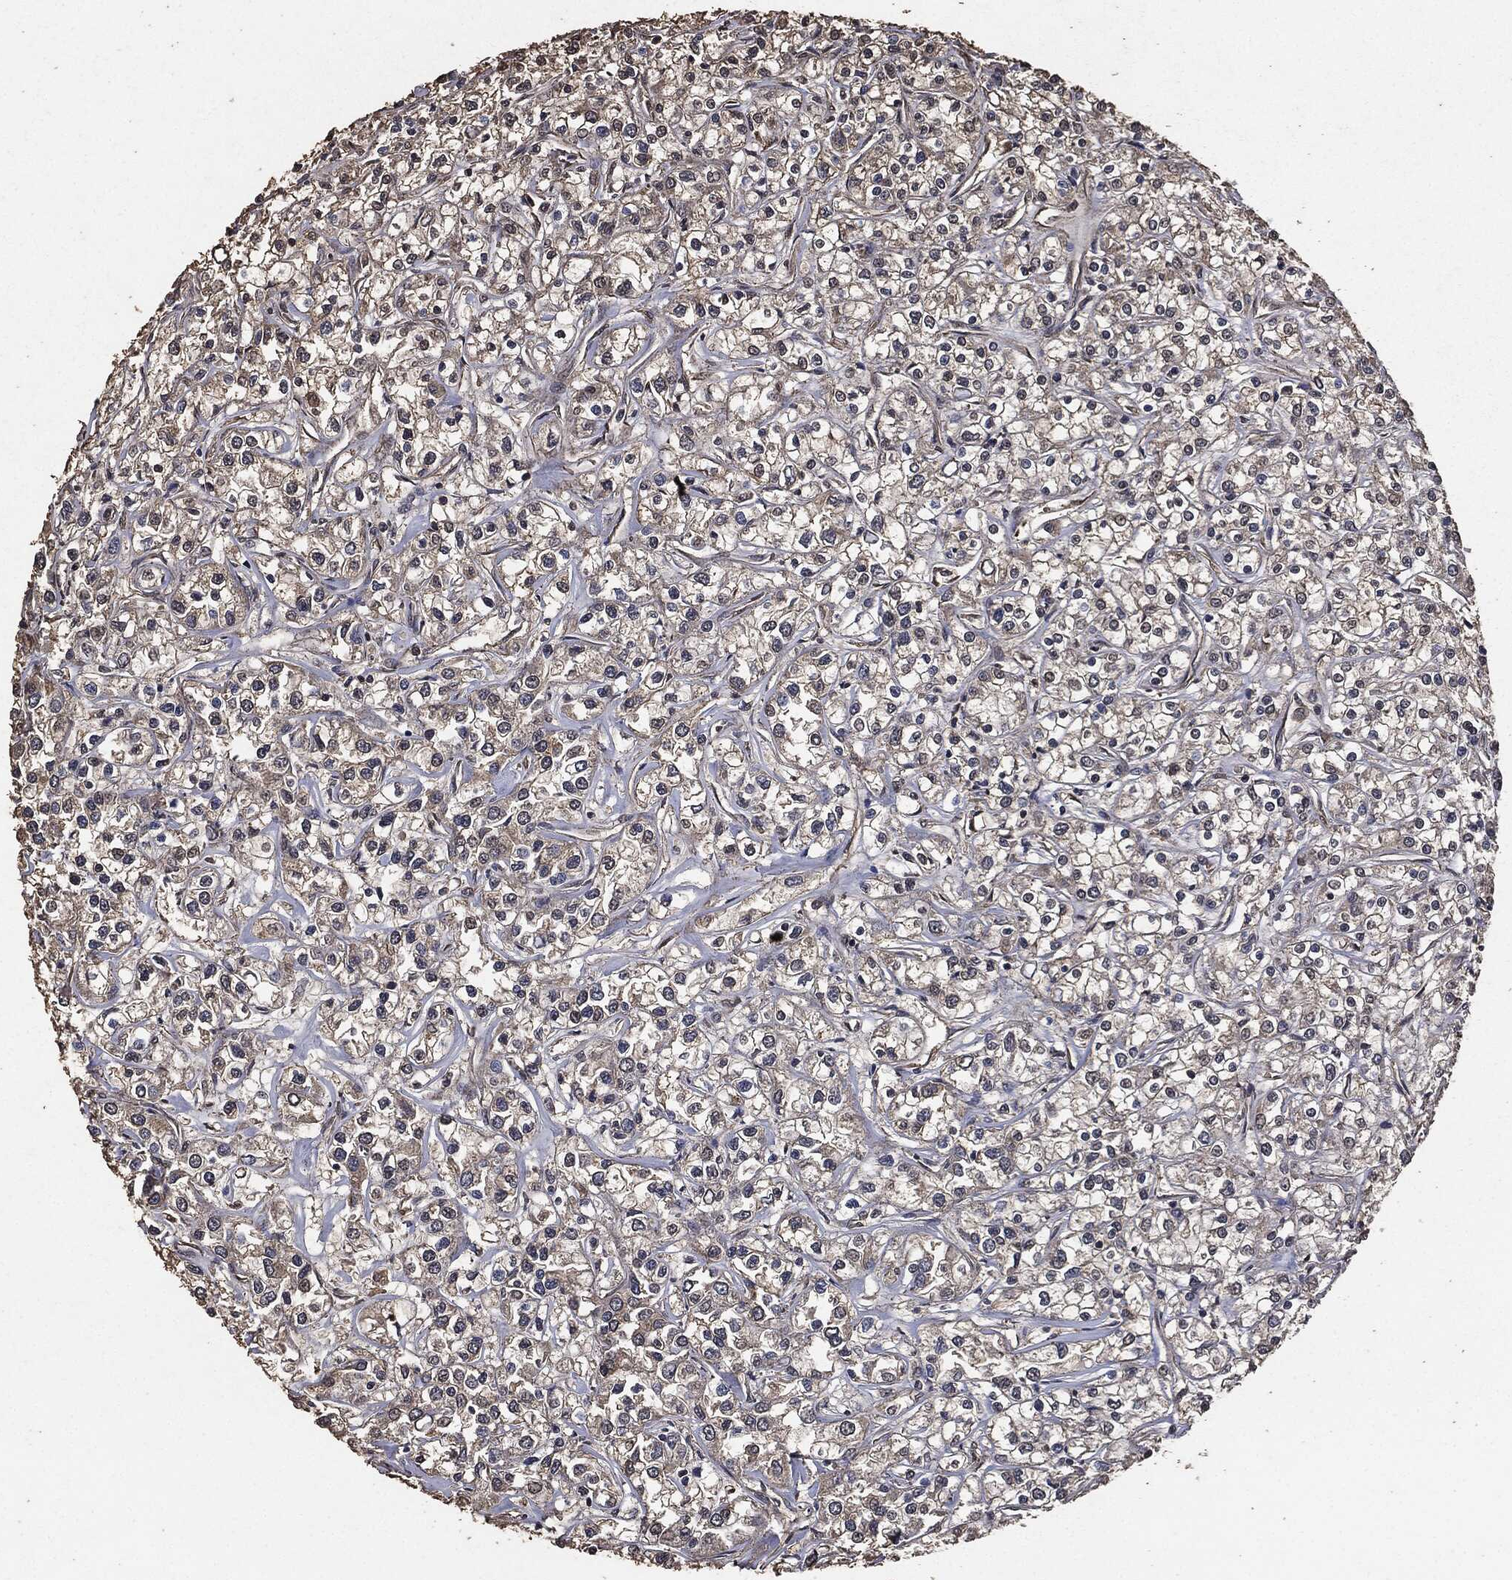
{"staining": {"intensity": "negative", "quantity": "none", "location": "none"}, "tissue": "renal cancer", "cell_type": "Tumor cells", "image_type": "cancer", "snomed": [{"axis": "morphology", "description": "Adenocarcinoma, NOS"}, {"axis": "topography", "description": "Kidney"}], "caption": "This is an immunohistochemistry histopathology image of renal cancer (adenocarcinoma). There is no positivity in tumor cells.", "gene": "AKT1S1", "patient": {"sex": "female", "age": 59}}